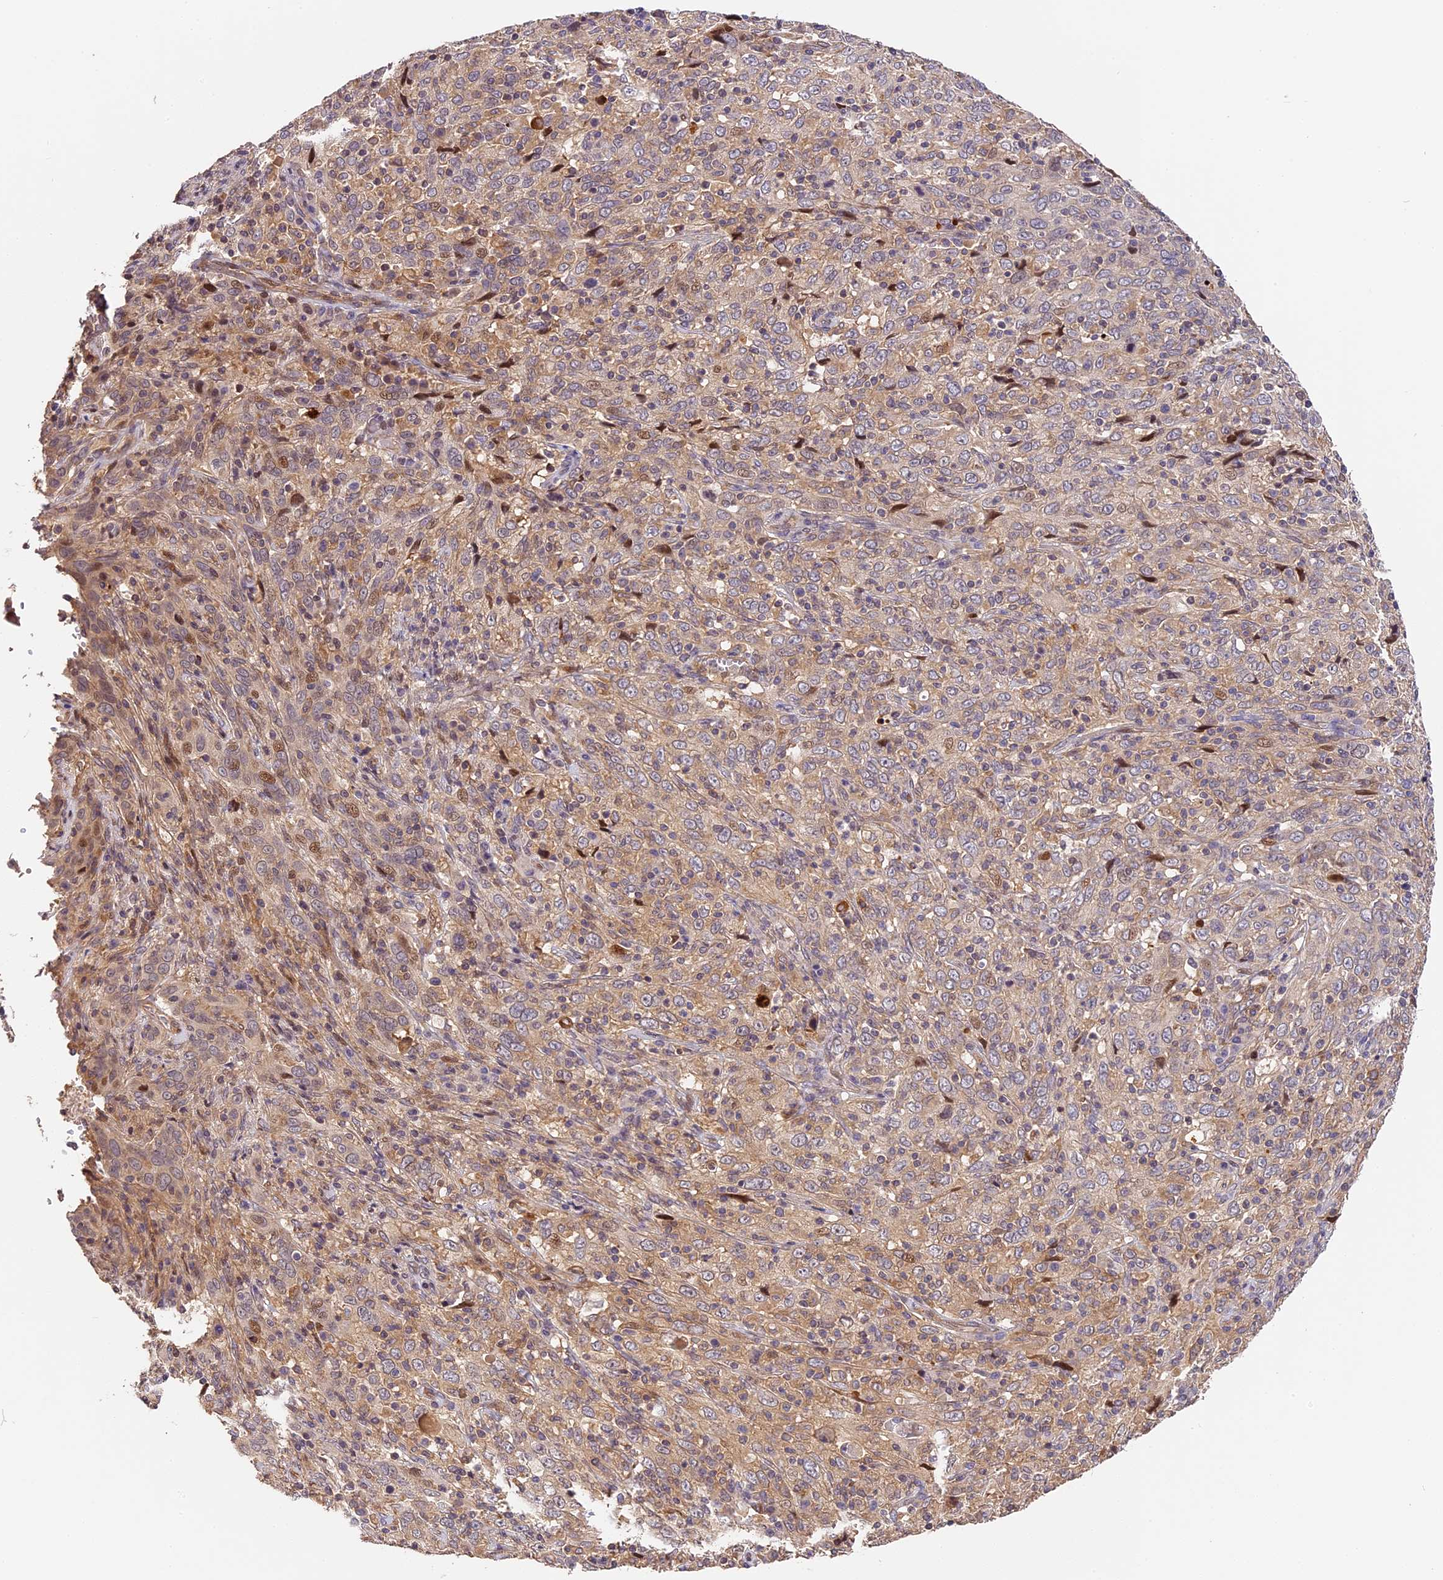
{"staining": {"intensity": "weak", "quantity": "25%-75%", "location": "cytoplasmic/membranous"}, "tissue": "cervical cancer", "cell_type": "Tumor cells", "image_type": "cancer", "snomed": [{"axis": "morphology", "description": "Squamous cell carcinoma, NOS"}, {"axis": "topography", "description": "Cervix"}], "caption": "This is an image of immunohistochemistry (IHC) staining of cervical cancer (squamous cell carcinoma), which shows weak staining in the cytoplasmic/membranous of tumor cells.", "gene": "ARHGAP17", "patient": {"sex": "female", "age": 46}}